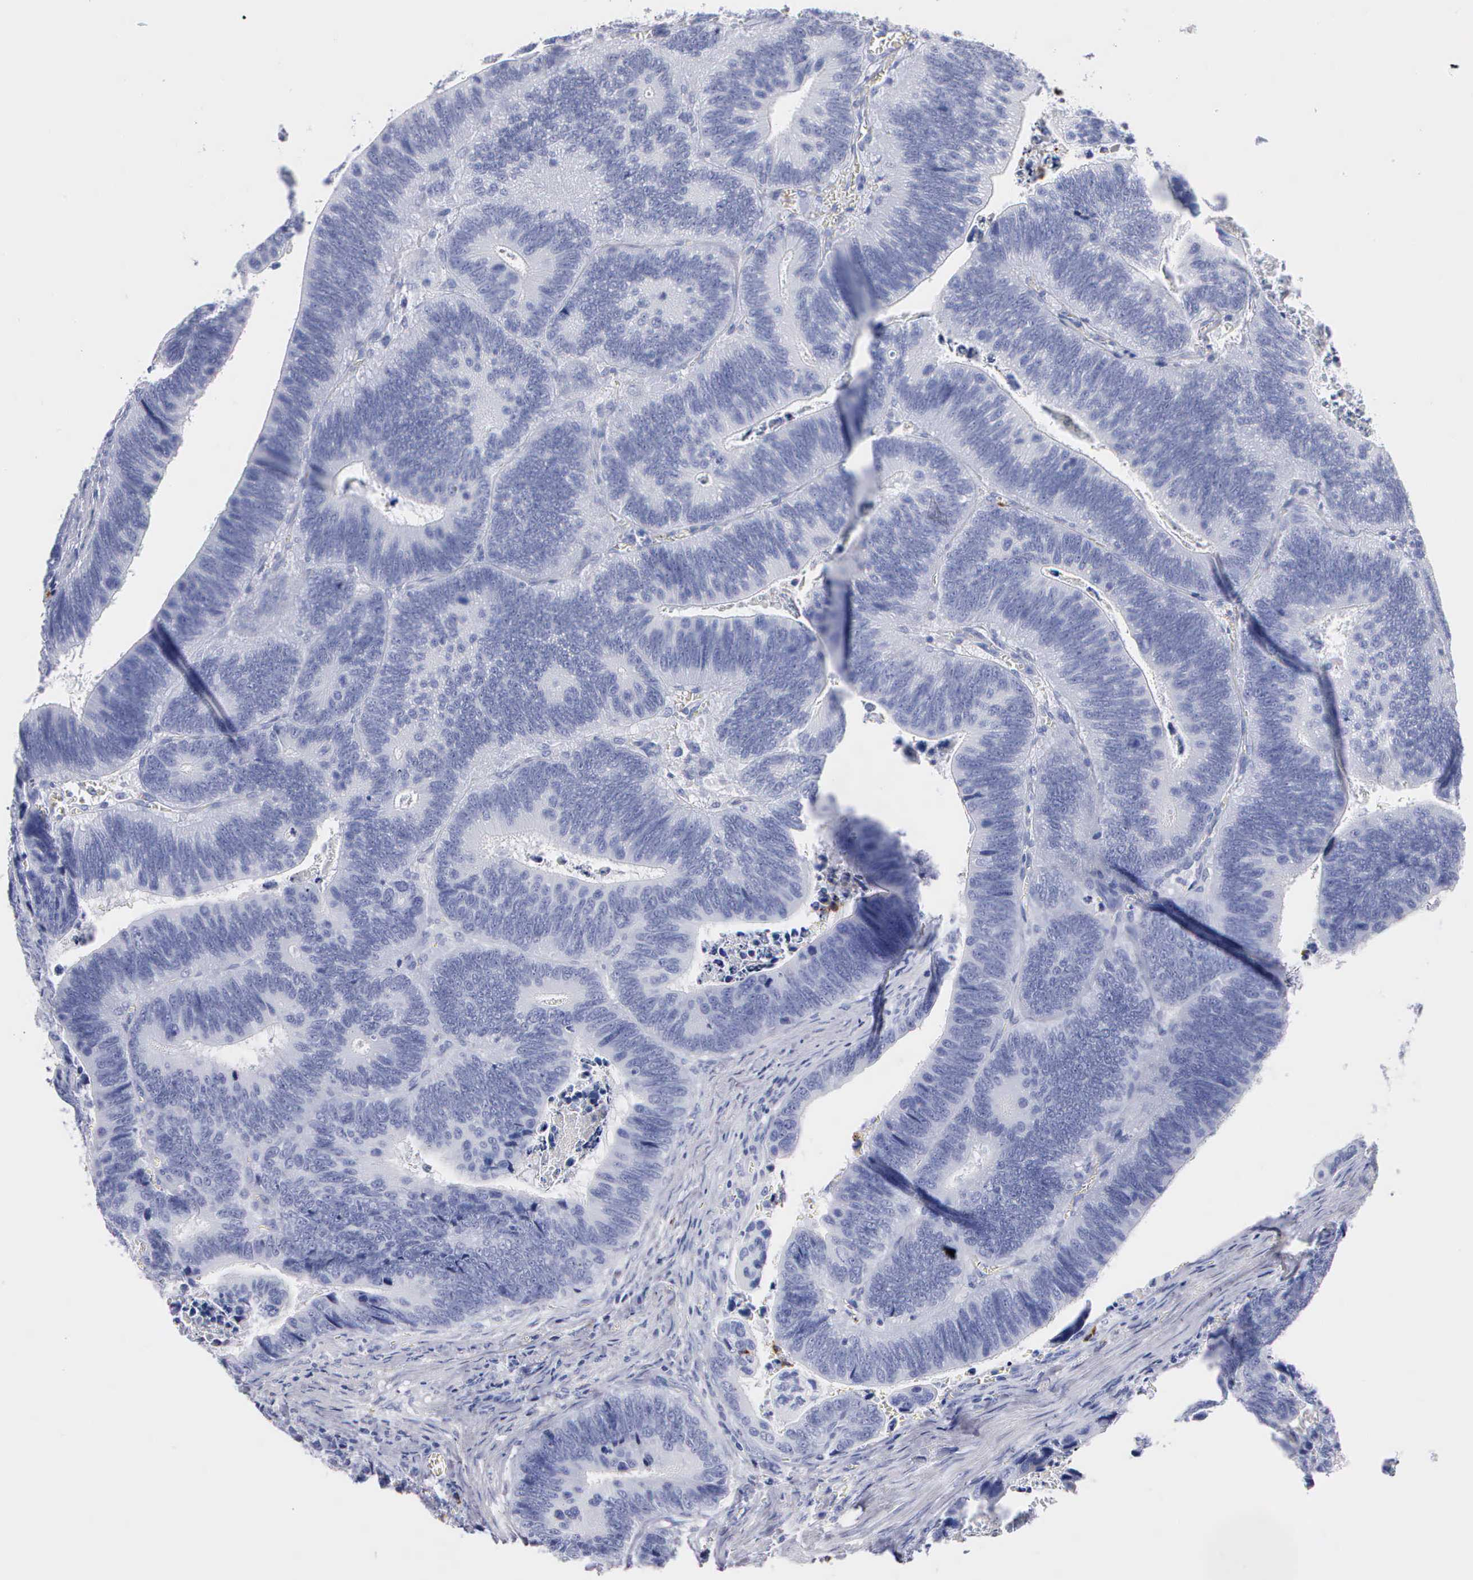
{"staining": {"intensity": "negative", "quantity": "none", "location": "none"}, "tissue": "colorectal cancer", "cell_type": "Tumor cells", "image_type": "cancer", "snomed": [{"axis": "morphology", "description": "Adenocarcinoma, NOS"}, {"axis": "topography", "description": "Colon"}], "caption": "An image of colorectal cancer (adenocarcinoma) stained for a protein demonstrates no brown staining in tumor cells.", "gene": "CTSG", "patient": {"sex": "male", "age": 72}}